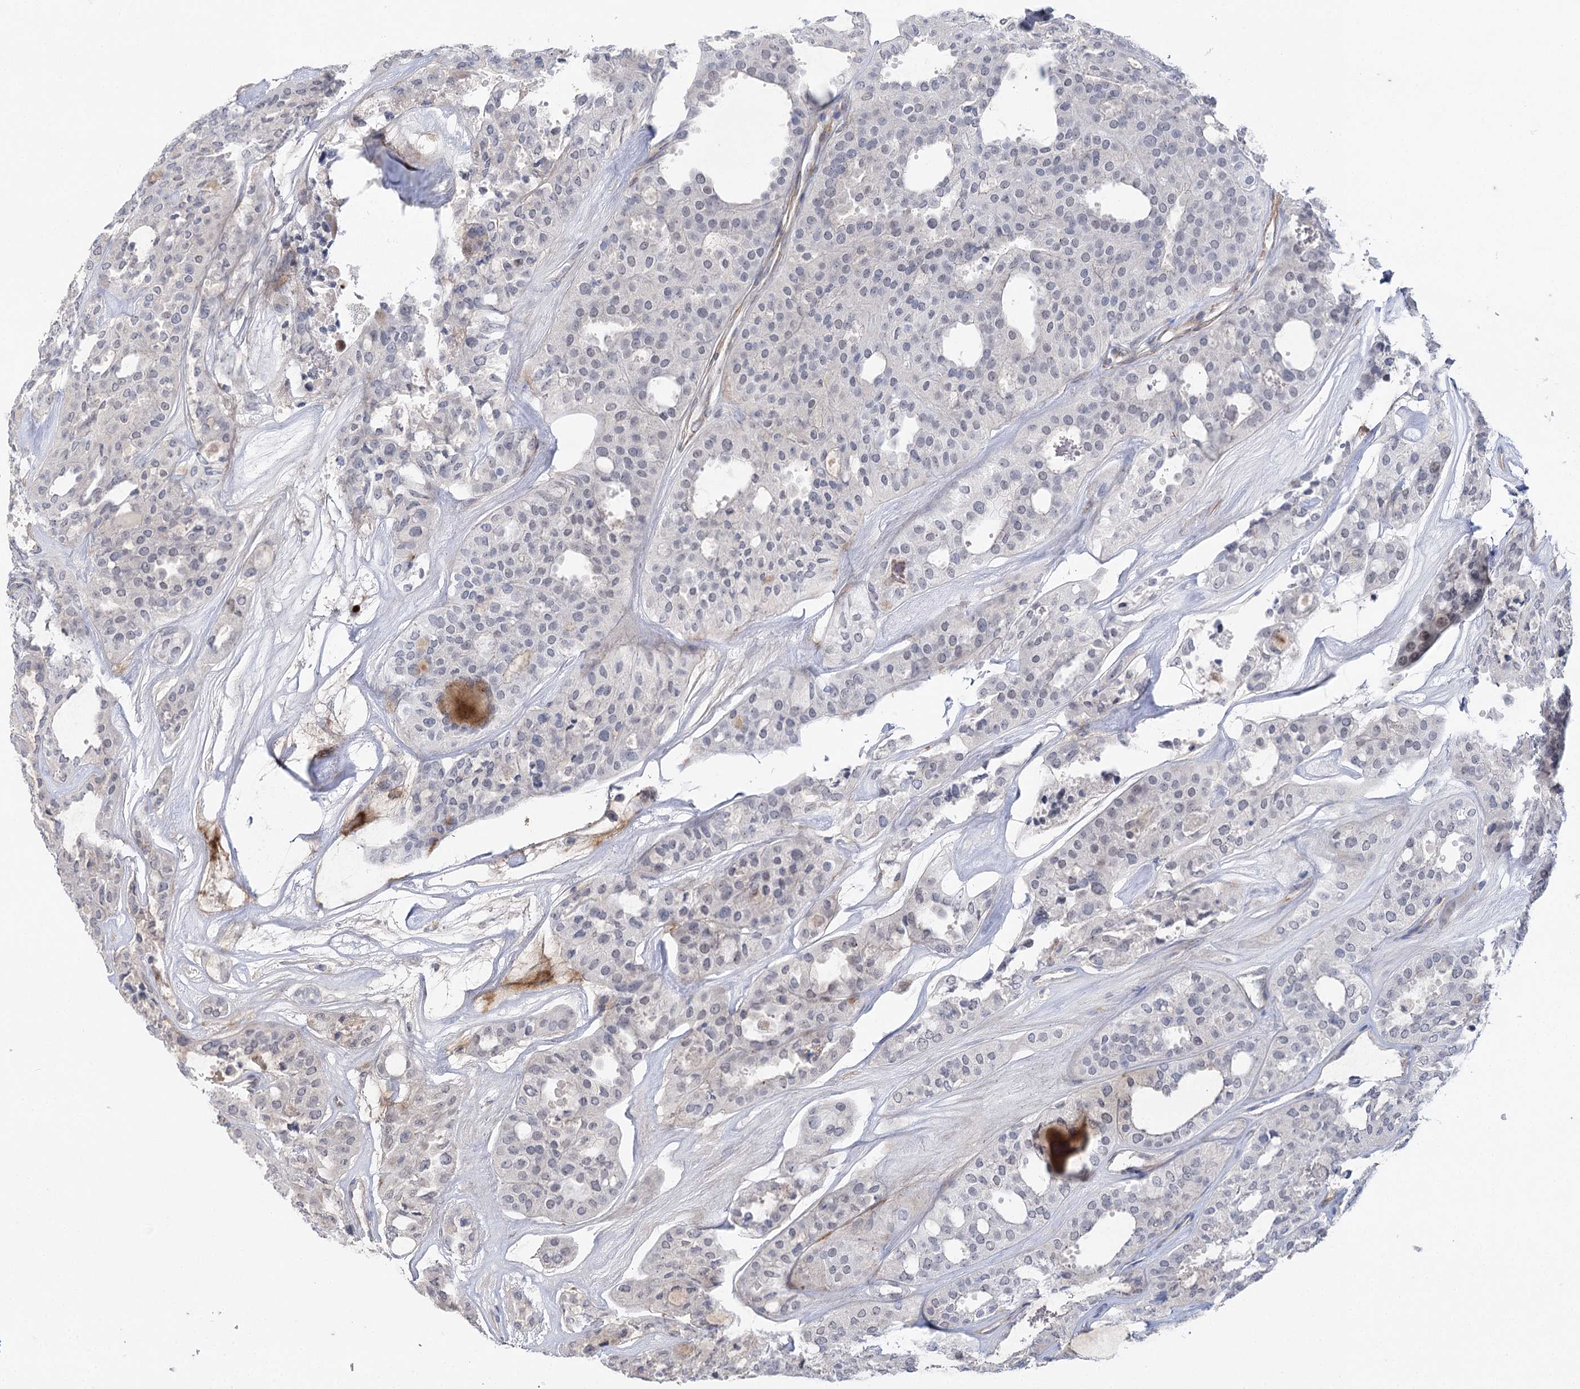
{"staining": {"intensity": "negative", "quantity": "none", "location": "none"}, "tissue": "thyroid cancer", "cell_type": "Tumor cells", "image_type": "cancer", "snomed": [{"axis": "morphology", "description": "Follicular adenoma carcinoma, NOS"}, {"axis": "topography", "description": "Thyroid gland"}], "caption": "High magnification brightfield microscopy of thyroid cancer stained with DAB (3,3'-diaminobenzidine) (brown) and counterstained with hematoxylin (blue): tumor cells show no significant staining.", "gene": "AGXT2", "patient": {"sex": "male", "age": 75}}